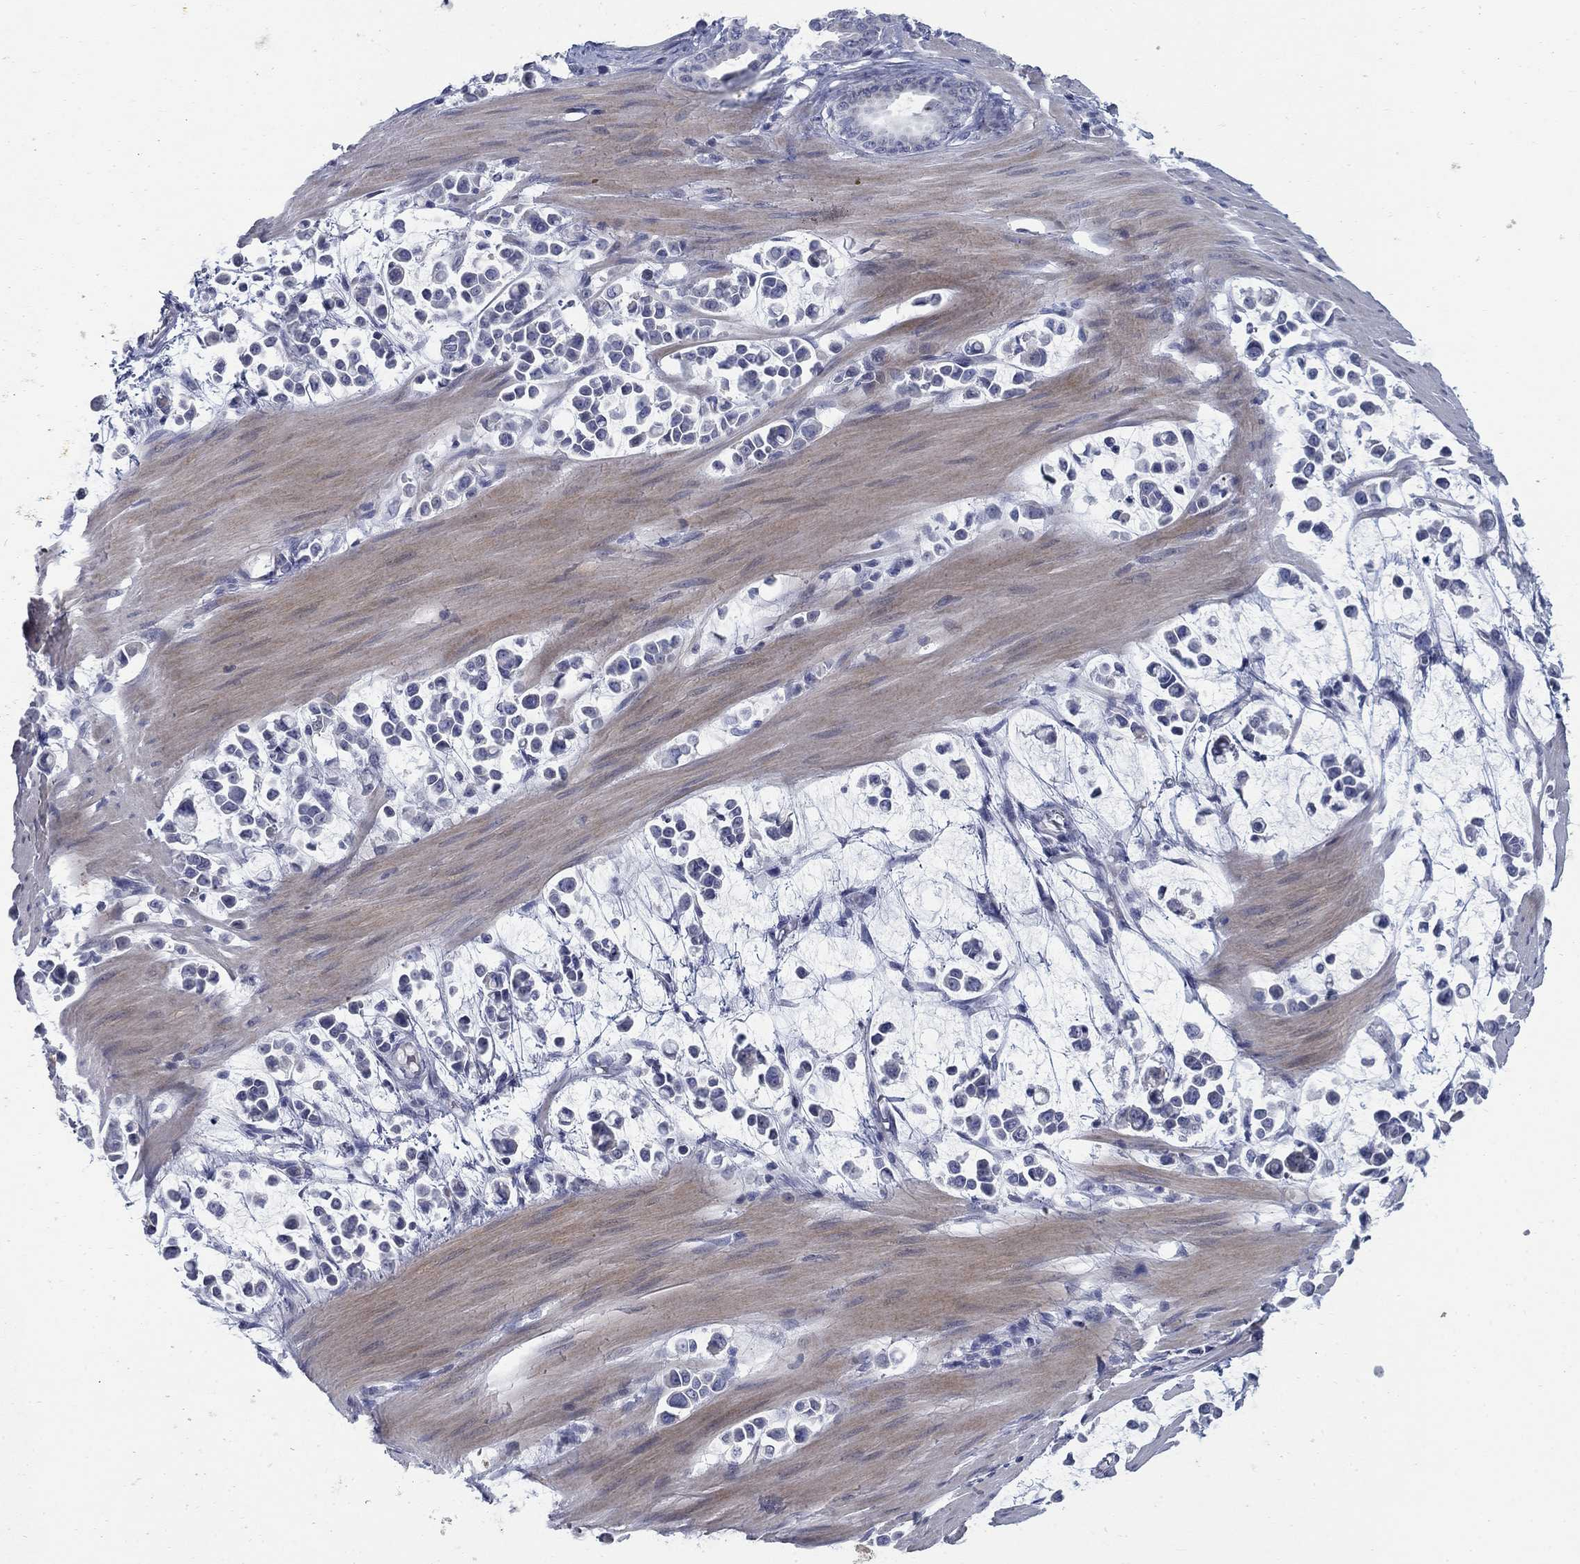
{"staining": {"intensity": "negative", "quantity": "none", "location": "none"}, "tissue": "stomach cancer", "cell_type": "Tumor cells", "image_type": "cancer", "snomed": [{"axis": "morphology", "description": "Adenocarcinoma, NOS"}, {"axis": "topography", "description": "Stomach"}], "caption": "High magnification brightfield microscopy of stomach adenocarcinoma stained with DAB (3,3'-diaminobenzidine) (brown) and counterstained with hematoxylin (blue): tumor cells show no significant positivity.", "gene": "DNER", "patient": {"sex": "male", "age": 82}}